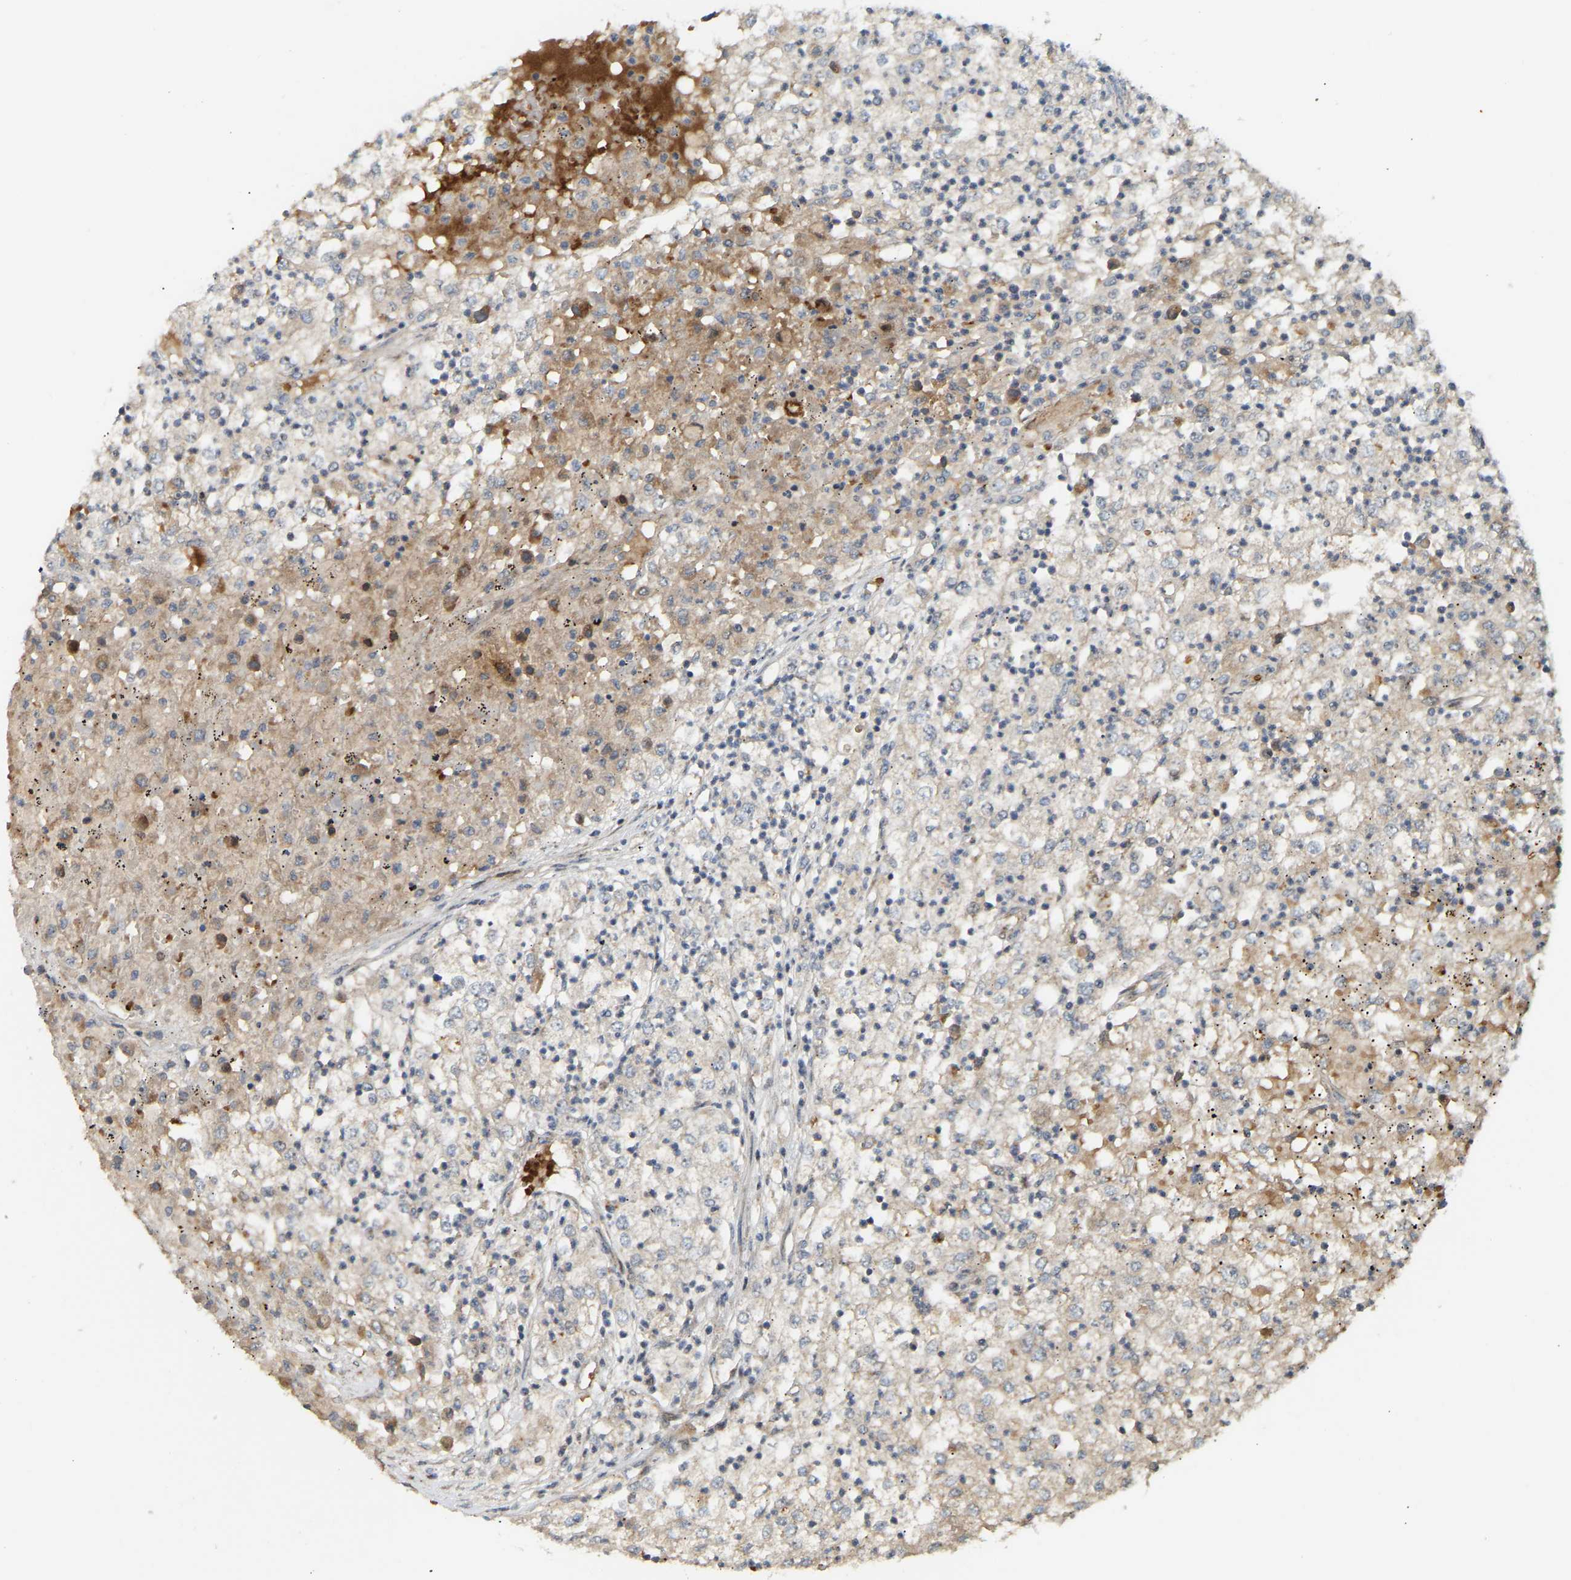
{"staining": {"intensity": "weak", "quantity": "25%-75%", "location": "cytoplasmic/membranous"}, "tissue": "renal cancer", "cell_type": "Tumor cells", "image_type": "cancer", "snomed": [{"axis": "morphology", "description": "Adenocarcinoma, NOS"}, {"axis": "topography", "description": "Kidney"}], "caption": "A brown stain highlights weak cytoplasmic/membranous expression of a protein in renal cancer tumor cells. The staining was performed using DAB (3,3'-diaminobenzidine), with brown indicating positive protein expression. Nuclei are stained blue with hematoxylin.", "gene": "POGLUT2", "patient": {"sex": "female", "age": 54}}